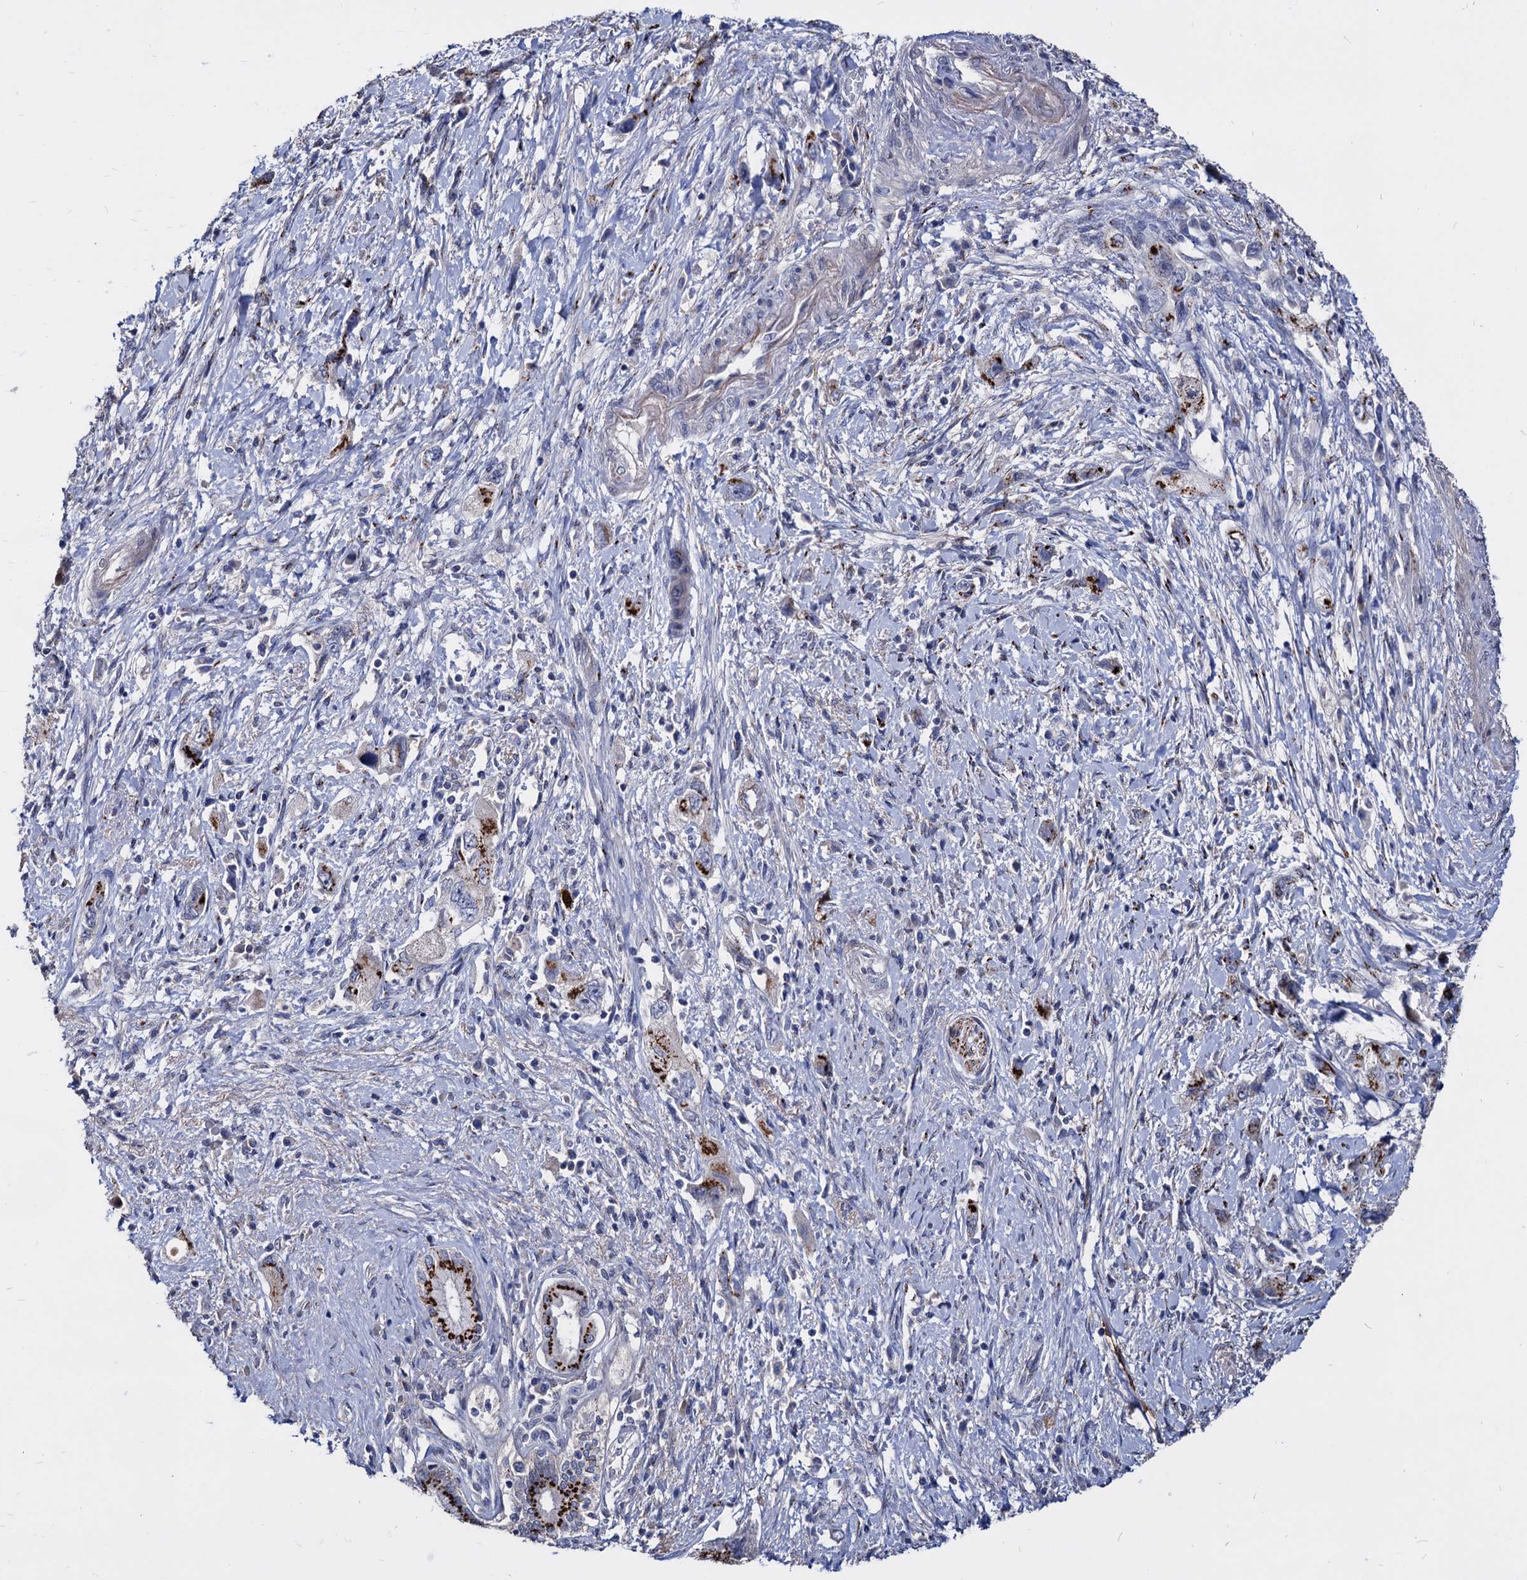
{"staining": {"intensity": "strong", "quantity": "25%-75%", "location": "cytoplasmic/membranous"}, "tissue": "pancreatic cancer", "cell_type": "Tumor cells", "image_type": "cancer", "snomed": [{"axis": "morphology", "description": "Adenocarcinoma, NOS"}, {"axis": "topography", "description": "Pancreas"}], "caption": "Immunohistochemistry of human pancreatic cancer (adenocarcinoma) demonstrates high levels of strong cytoplasmic/membranous staining in approximately 25%-75% of tumor cells. Using DAB (brown) and hematoxylin (blue) stains, captured at high magnification using brightfield microscopy.", "gene": "ESD", "patient": {"sex": "female", "age": 73}}